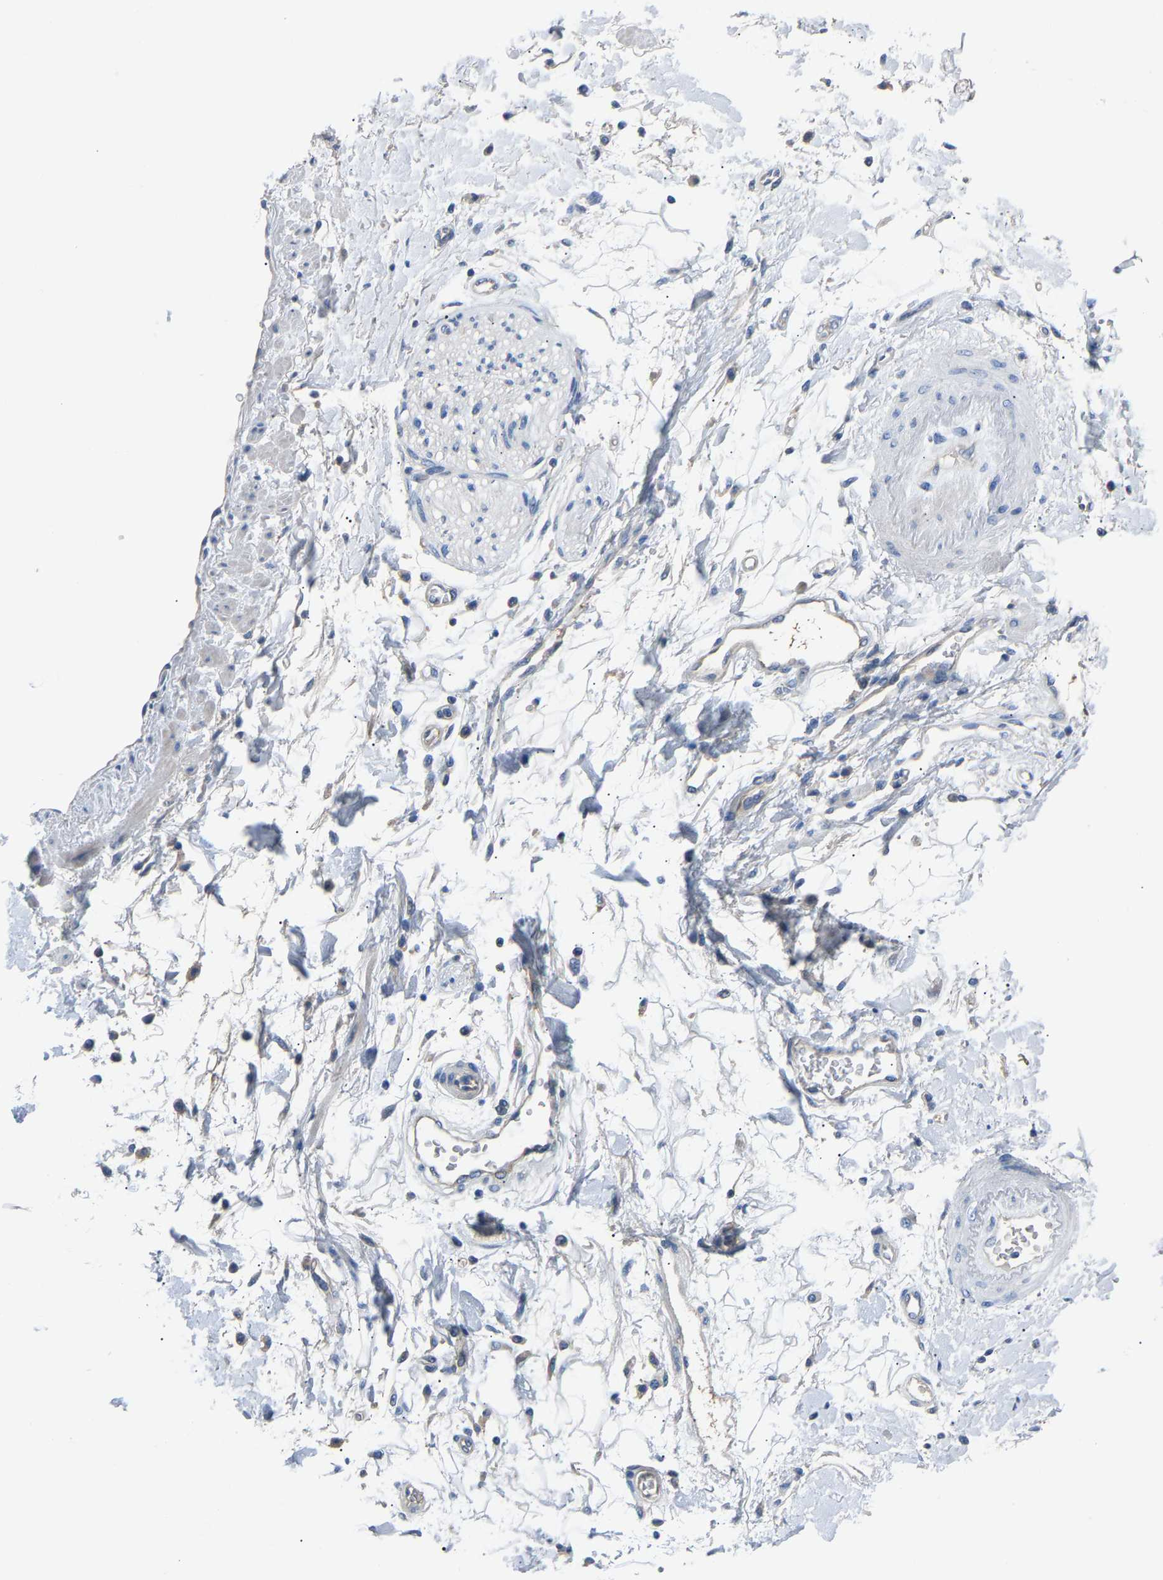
{"staining": {"intensity": "negative", "quantity": "none", "location": "none"}, "tissue": "adipose tissue", "cell_type": "Adipocytes", "image_type": "normal", "snomed": [{"axis": "morphology", "description": "Normal tissue, NOS"}, {"axis": "morphology", "description": "Adenocarcinoma, NOS"}, {"axis": "topography", "description": "Duodenum"}, {"axis": "topography", "description": "Peripheral nerve tissue"}], "caption": "There is no significant positivity in adipocytes of adipose tissue. (DAB (3,3'-diaminobenzidine) immunohistochemistry (IHC), high magnification).", "gene": "DNAAF5", "patient": {"sex": "female", "age": 60}}